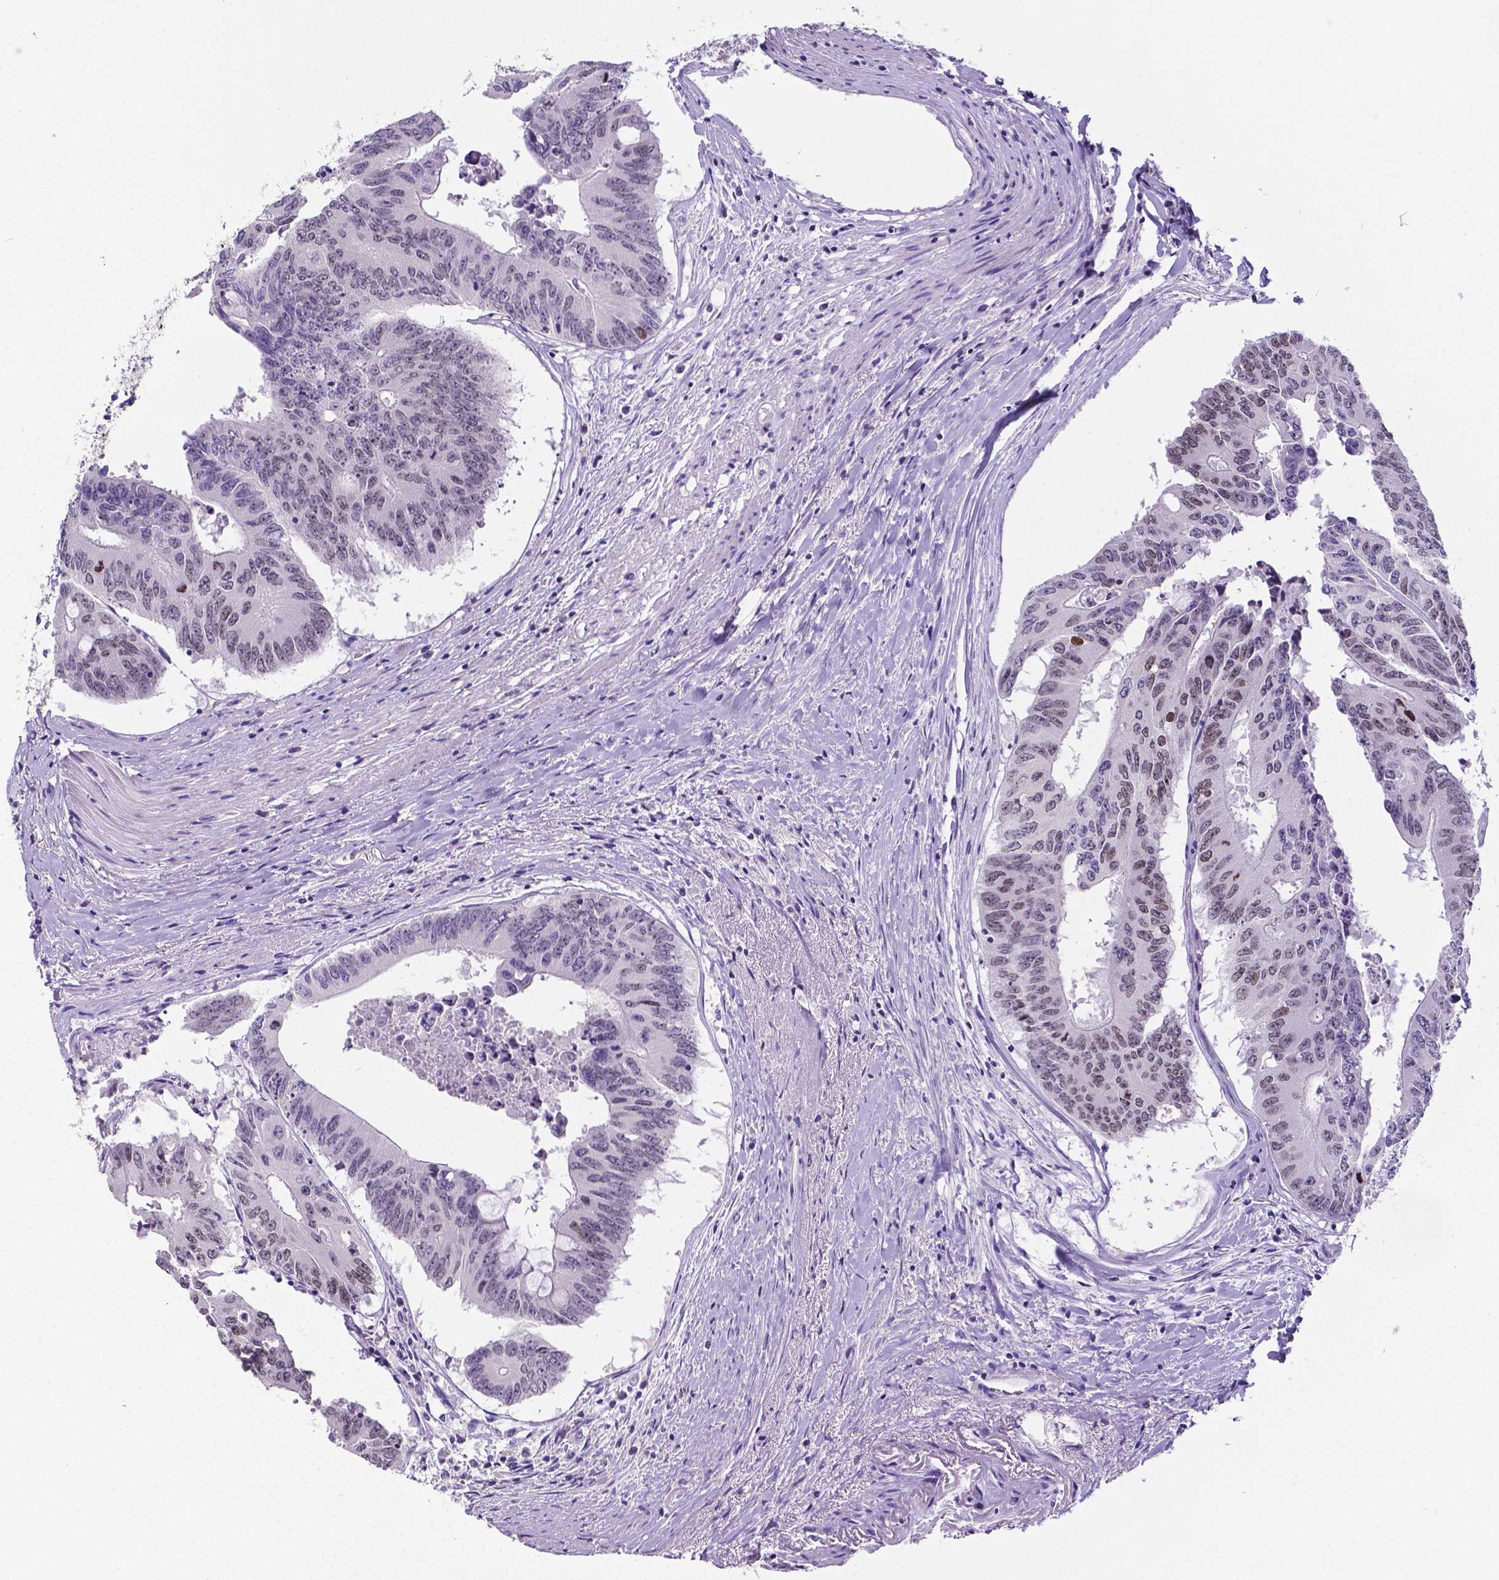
{"staining": {"intensity": "weak", "quantity": "25%-75%", "location": "nuclear"}, "tissue": "colorectal cancer", "cell_type": "Tumor cells", "image_type": "cancer", "snomed": [{"axis": "morphology", "description": "Adenocarcinoma, NOS"}, {"axis": "topography", "description": "Rectum"}], "caption": "Protein expression analysis of human adenocarcinoma (colorectal) reveals weak nuclear positivity in about 25%-75% of tumor cells. The protein of interest is shown in brown color, while the nuclei are stained blue.", "gene": "SATB2", "patient": {"sex": "male", "age": 59}}